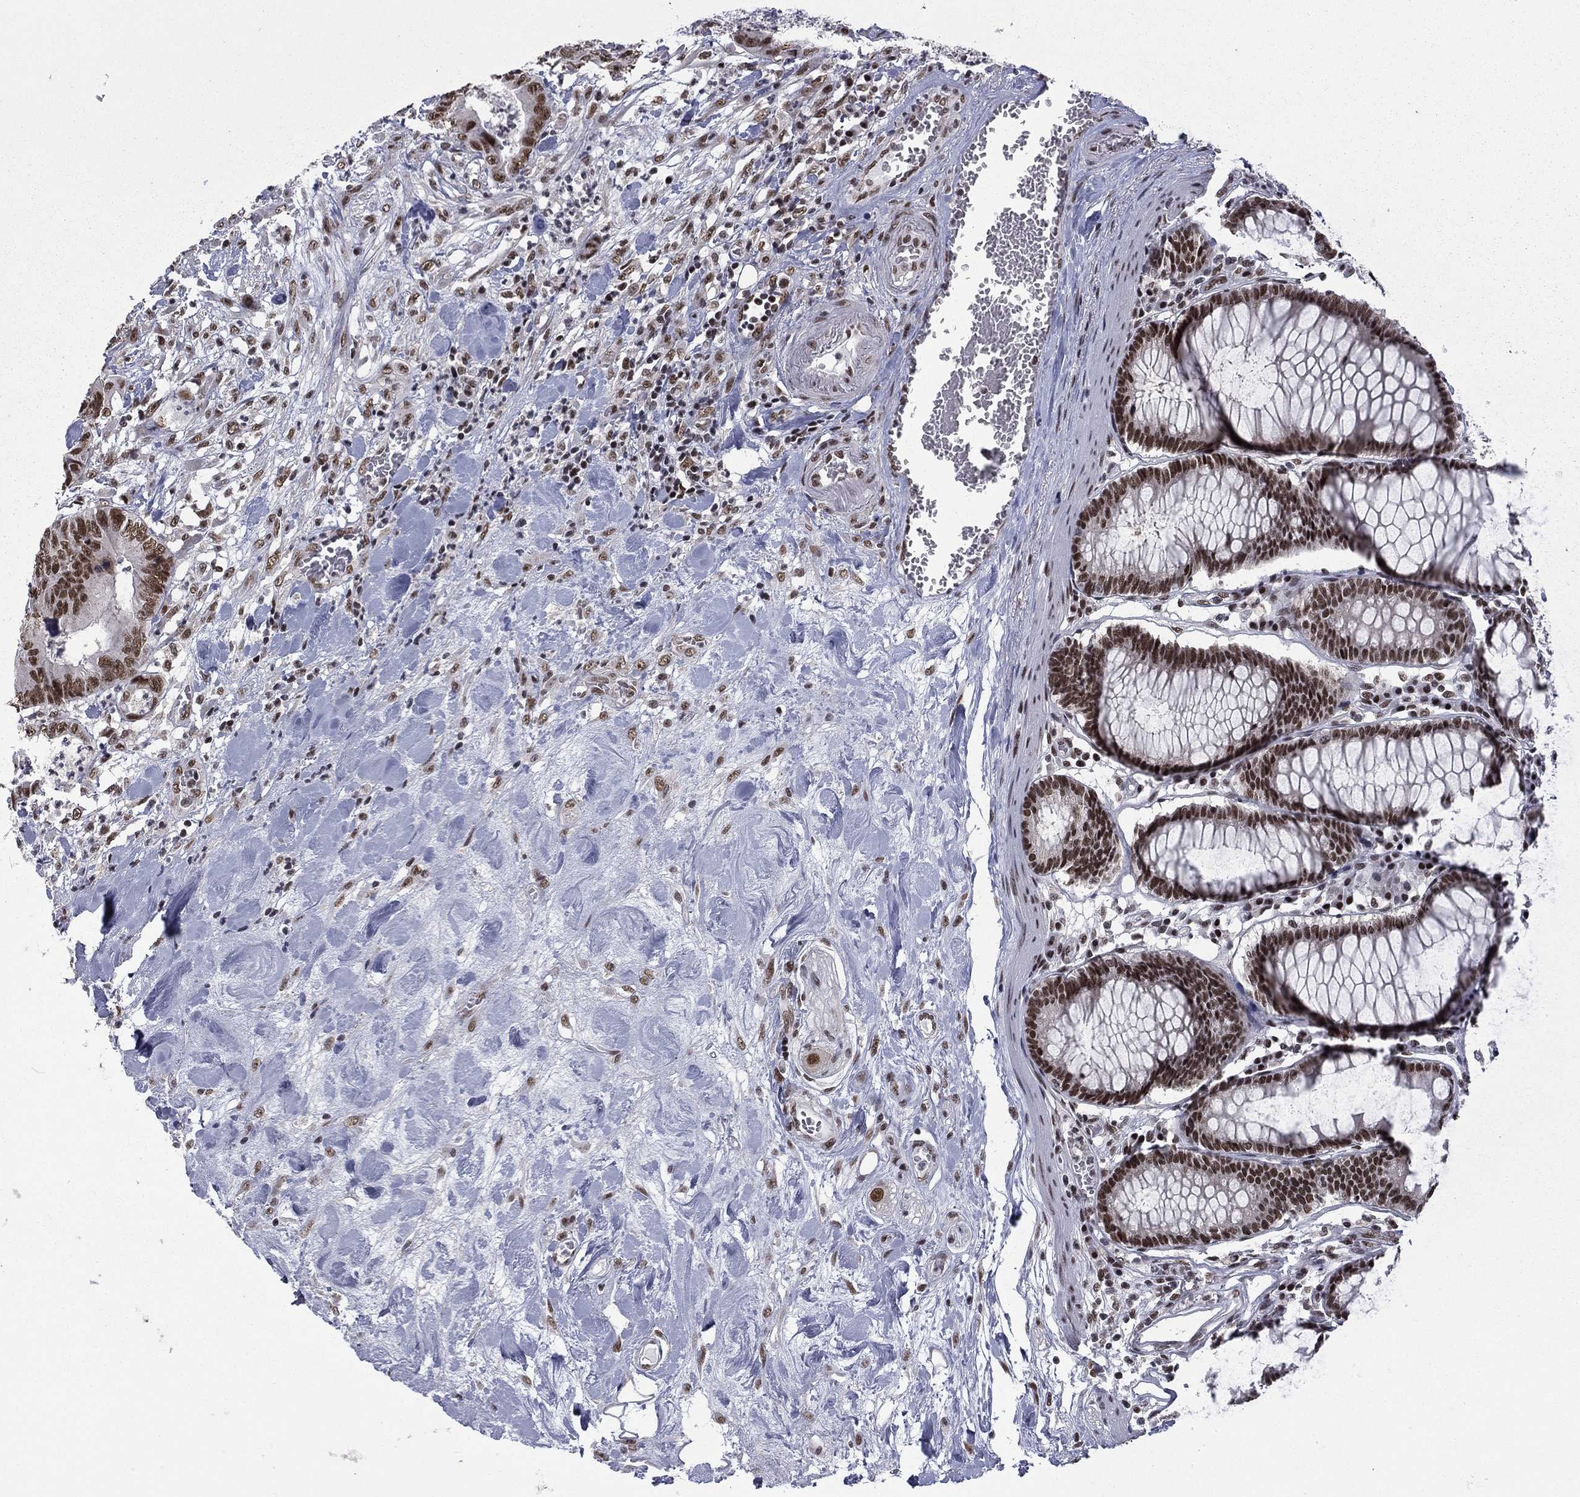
{"staining": {"intensity": "strong", "quantity": "25%-75%", "location": "nuclear"}, "tissue": "colorectal cancer", "cell_type": "Tumor cells", "image_type": "cancer", "snomed": [{"axis": "morphology", "description": "Adenocarcinoma, NOS"}, {"axis": "topography", "description": "Colon"}], "caption": "The histopathology image shows immunohistochemical staining of colorectal cancer (adenocarcinoma). There is strong nuclear positivity is identified in about 25%-75% of tumor cells.", "gene": "ETV5", "patient": {"sex": "male", "age": 84}}